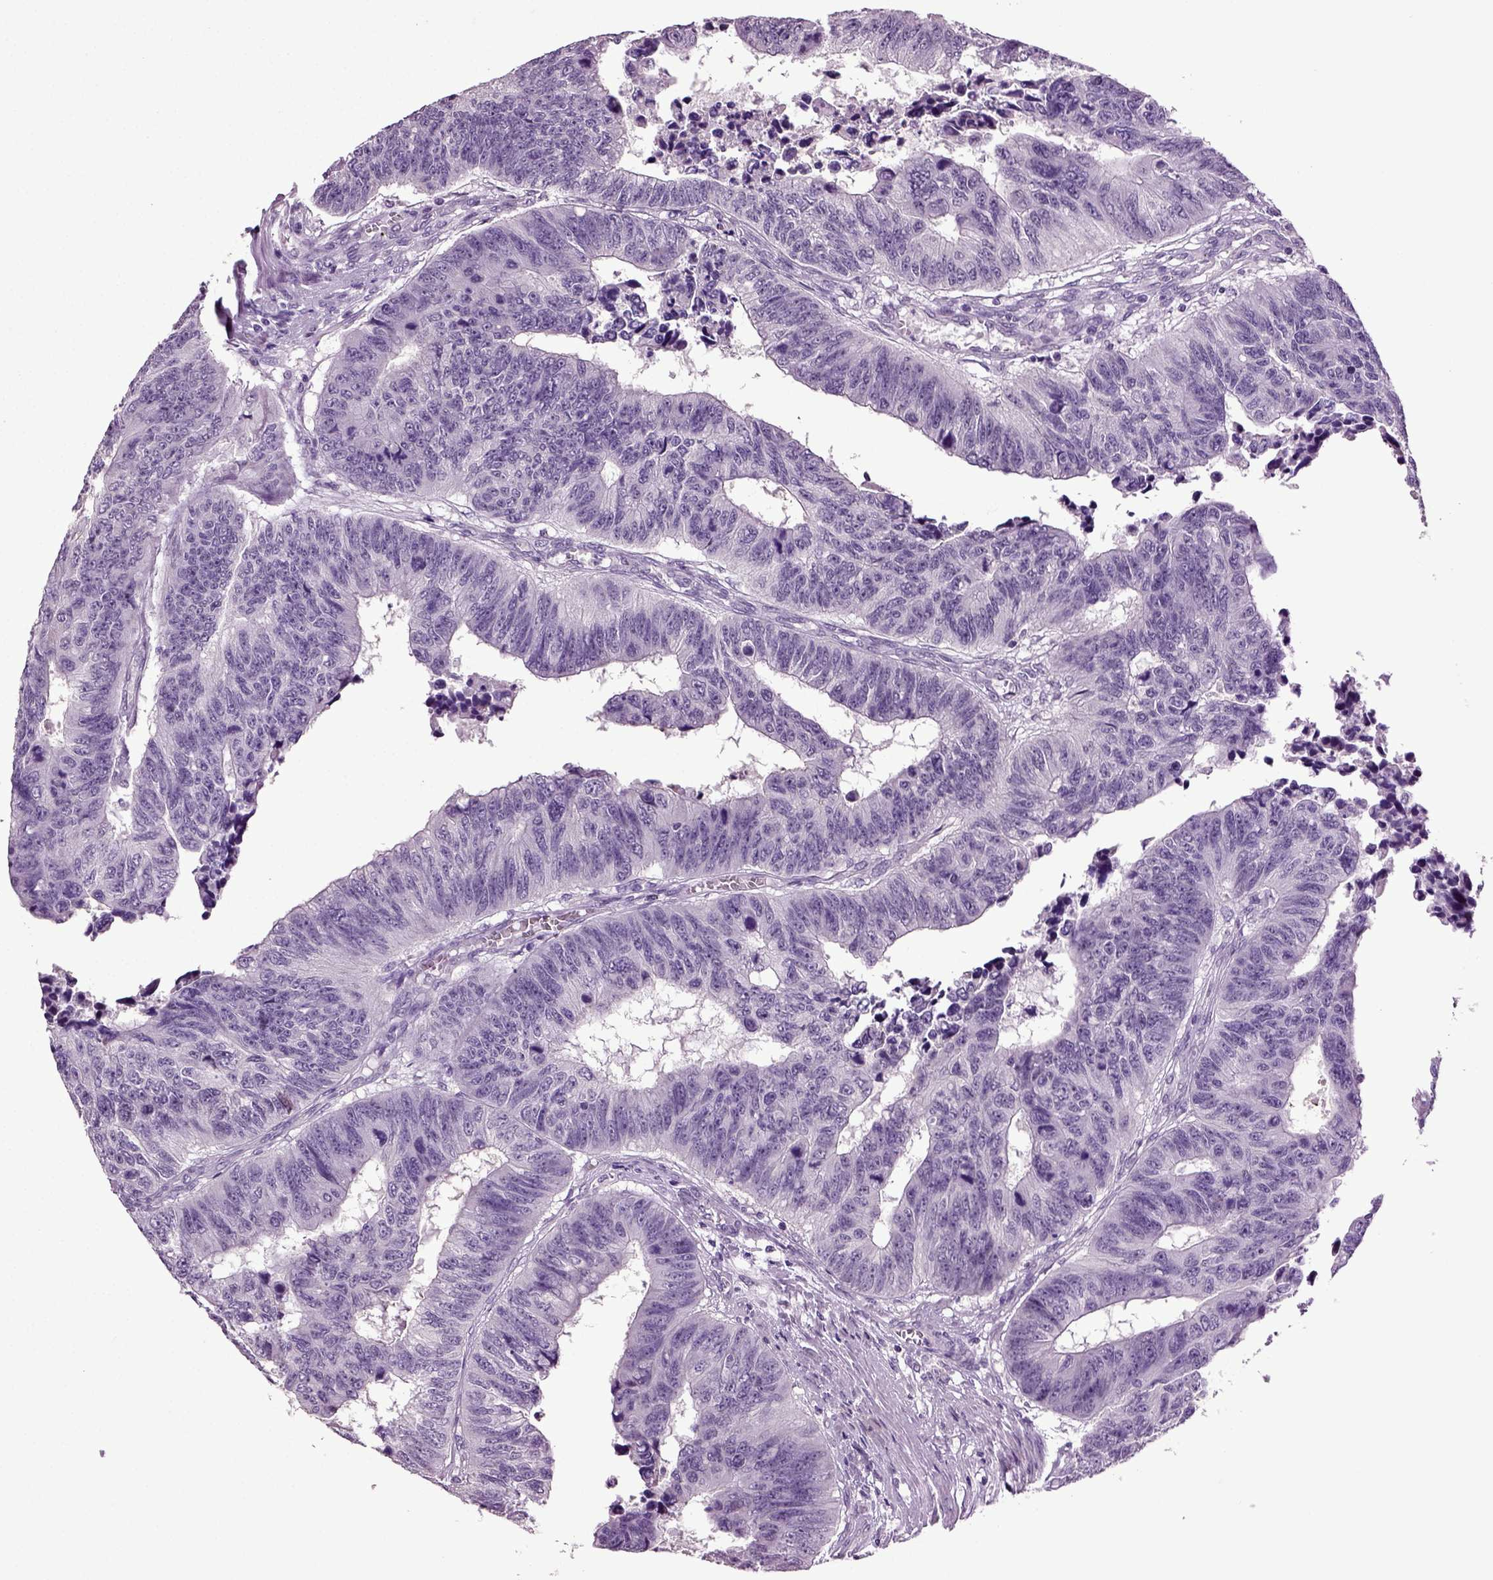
{"staining": {"intensity": "negative", "quantity": "none", "location": "none"}, "tissue": "colorectal cancer", "cell_type": "Tumor cells", "image_type": "cancer", "snomed": [{"axis": "morphology", "description": "Adenocarcinoma, NOS"}, {"axis": "topography", "description": "Rectum"}], "caption": "Immunohistochemistry image of human colorectal adenocarcinoma stained for a protein (brown), which exhibits no expression in tumor cells.", "gene": "SLC17A6", "patient": {"sex": "female", "age": 85}}